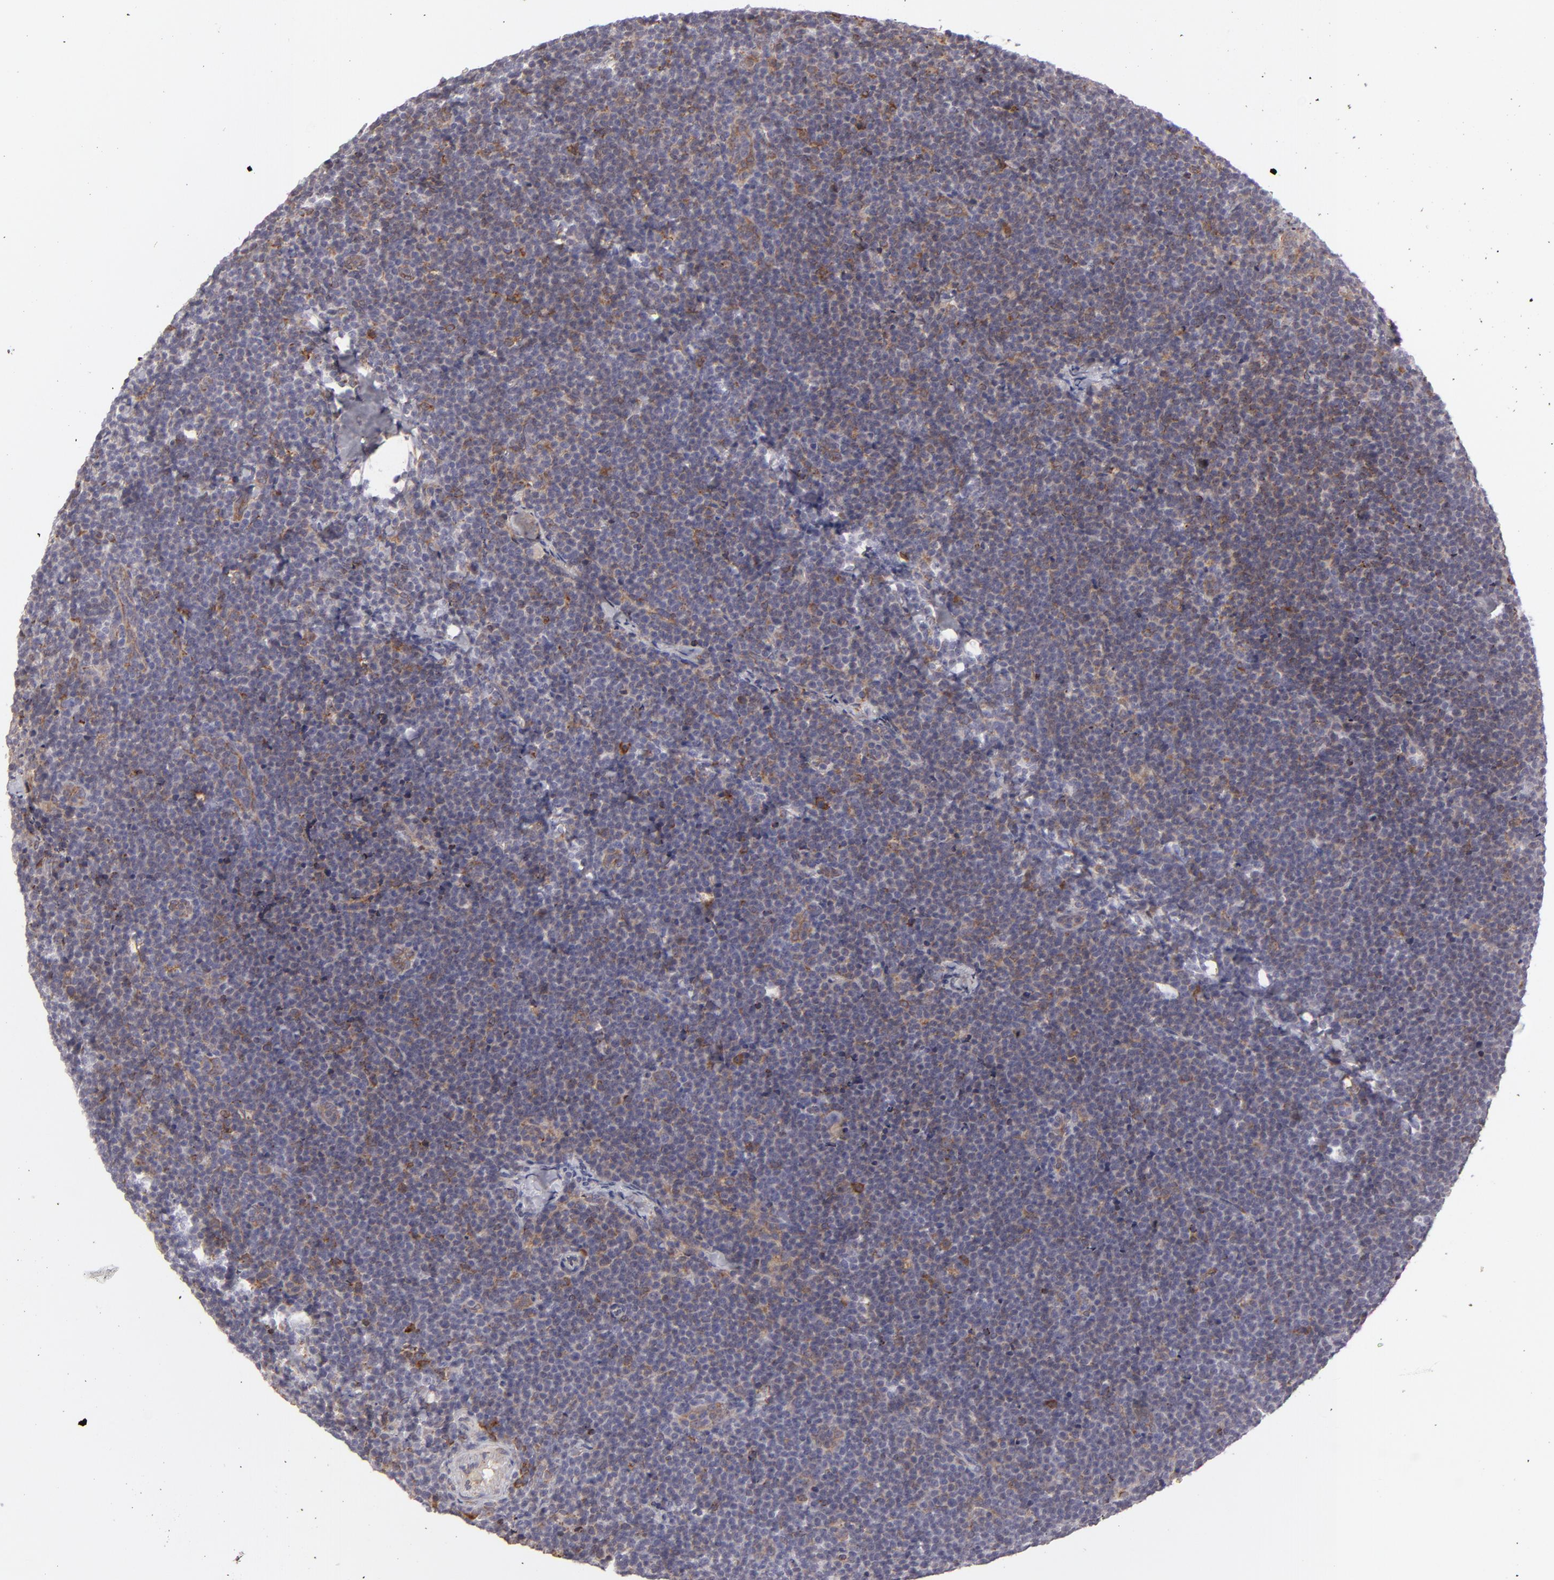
{"staining": {"intensity": "negative", "quantity": "none", "location": "none"}, "tissue": "lymphoma", "cell_type": "Tumor cells", "image_type": "cancer", "snomed": [{"axis": "morphology", "description": "Malignant lymphoma, non-Hodgkin's type, High grade"}, {"axis": "topography", "description": "Lymph node"}], "caption": "The IHC micrograph has no significant positivity in tumor cells of lymphoma tissue.", "gene": "CFB", "patient": {"sex": "female", "age": 58}}